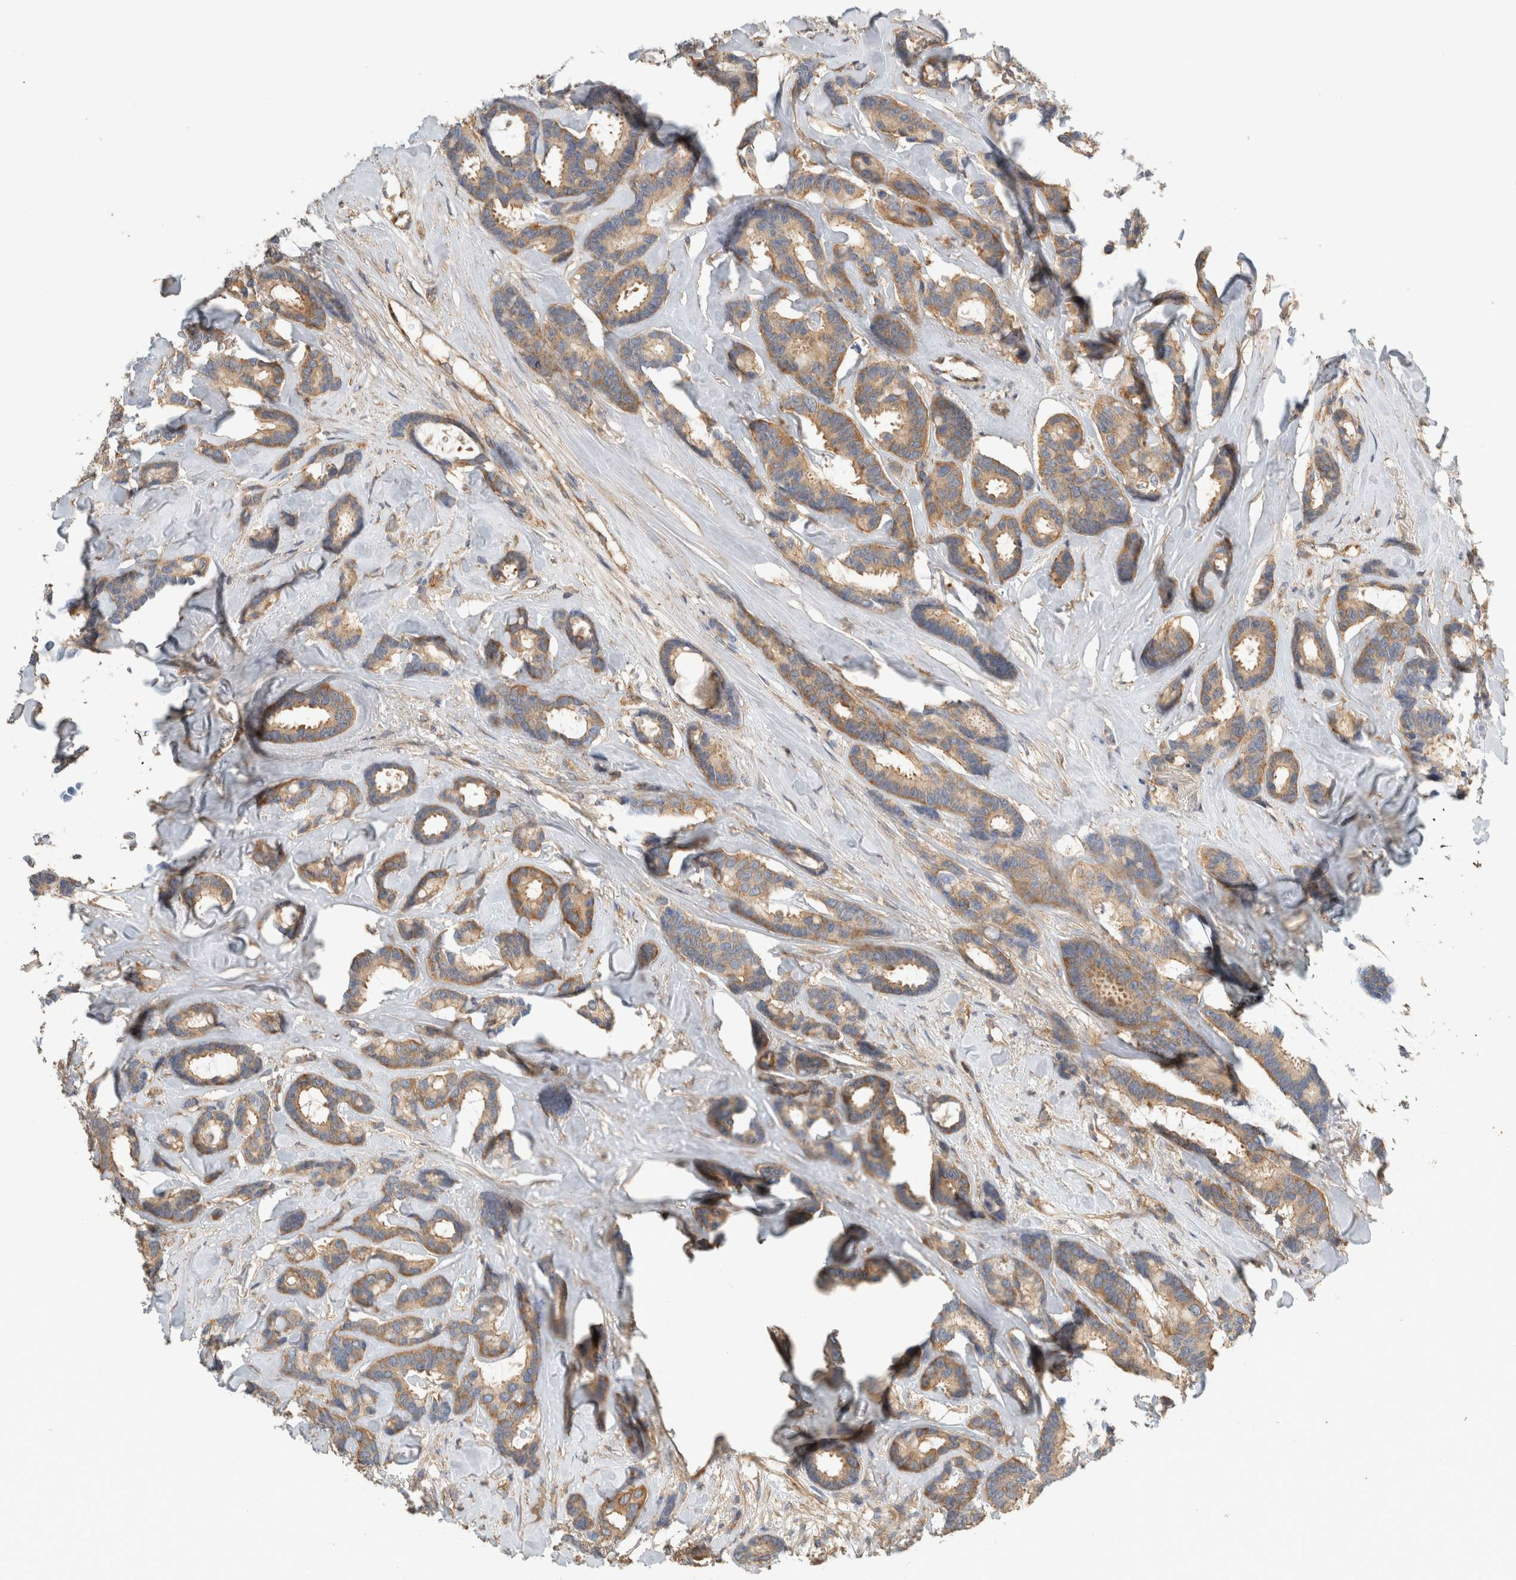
{"staining": {"intensity": "moderate", "quantity": ">75%", "location": "cytoplasmic/membranous"}, "tissue": "breast cancer", "cell_type": "Tumor cells", "image_type": "cancer", "snomed": [{"axis": "morphology", "description": "Duct carcinoma"}, {"axis": "topography", "description": "Breast"}], "caption": "An immunohistochemistry (IHC) image of tumor tissue is shown. Protein staining in brown highlights moderate cytoplasmic/membranous positivity in breast intraductal carcinoma within tumor cells. Using DAB (brown) and hematoxylin (blue) stains, captured at high magnification using brightfield microscopy.", "gene": "EIF4G3", "patient": {"sex": "female", "age": 87}}